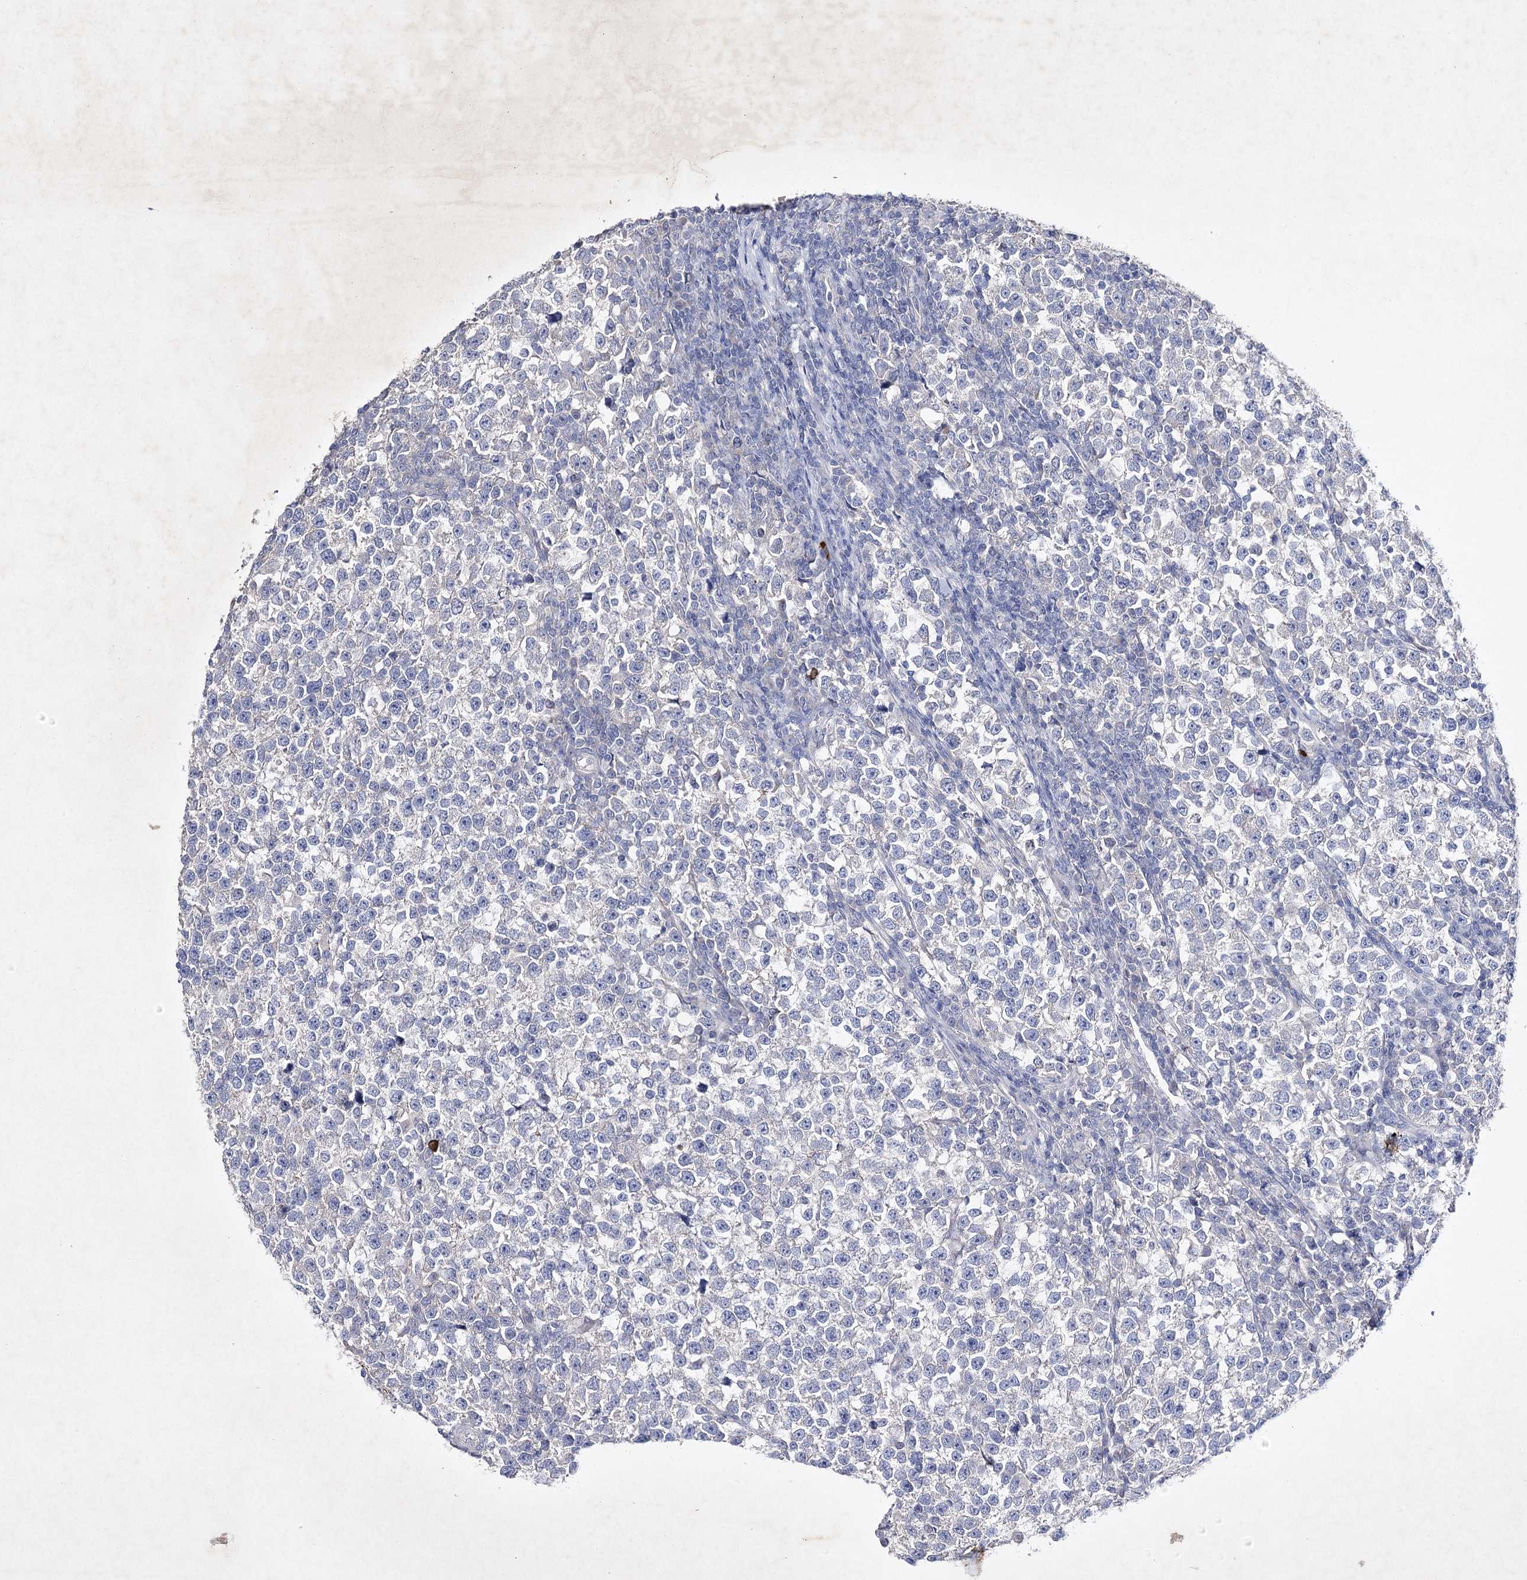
{"staining": {"intensity": "negative", "quantity": "none", "location": "none"}, "tissue": "testis cancer", "cell_type": "Tumor cells", "image_type": "cancer", "snomed": [{"axis": "morphology", "description": "Normal tissue, NOS"}, {"axis": "morphology", "description": "Seminoma, NOS"}, {"axis": "topography", "description": "Testis"}], "caption": "This is a photomicrograph of immunohistochemistry staining of testis cancer, which shows no expression in tumor cells.", "gene": "COX15", "patient": {"sex": "male", "age": 43}}